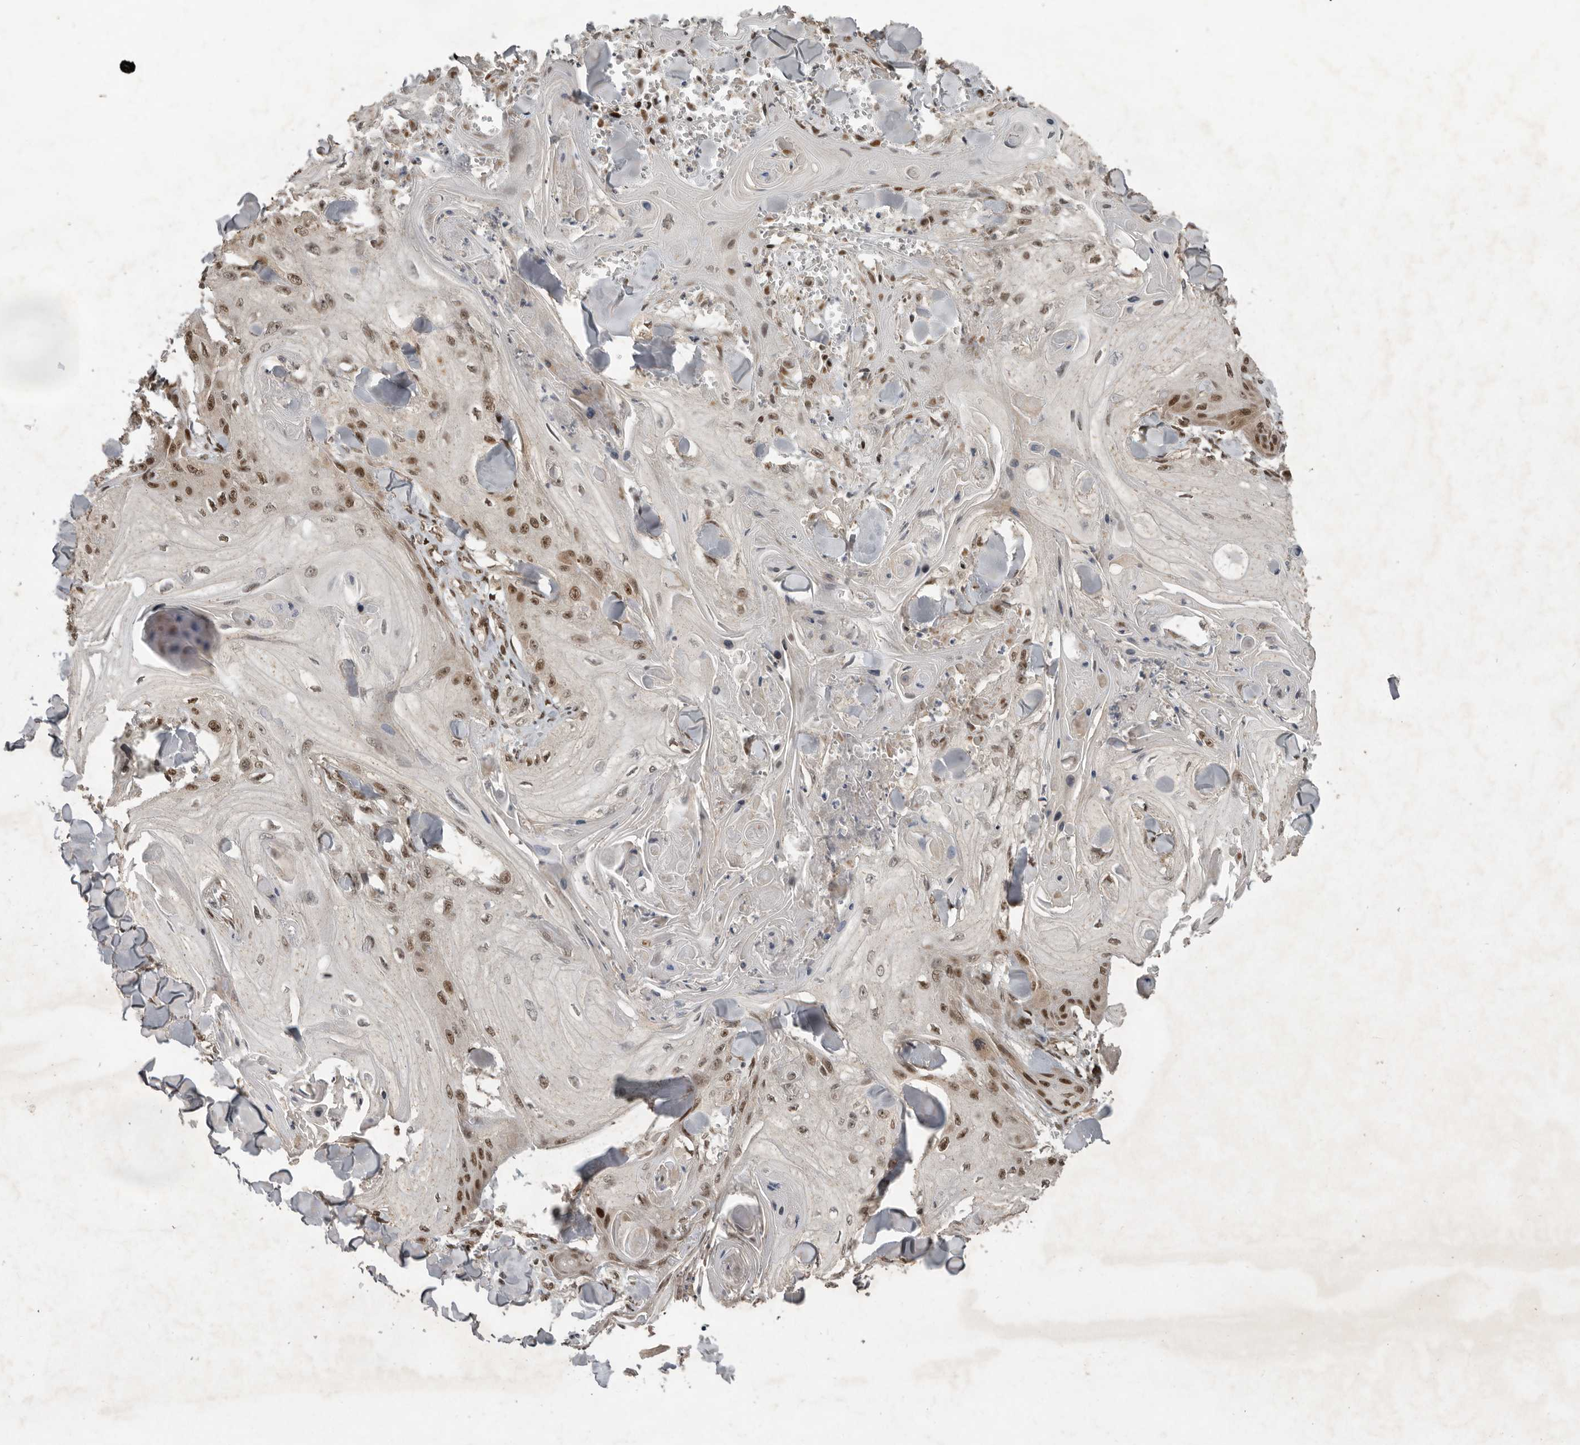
{"staining": {"intensity": "moderate", "quantity": "25%-75%", "location": "nuclear"}, "tissue": "skin cancer", "cell_type": "Tumor cells", "image_type": "cancer", "snomed": [{"axis": "morphology", "description": "Squamous cell carcinoma, NOS"}, {"axis": "topography", "description": "Skin"}], "caption": "Immunohistochemistry (IHC) image of neoplastic tissue: human skin cancer (squamous cell carcinoma) stained using immunohistochemistry shows medium levels of moderate protein expression localized specifically in the nuclear of tumor cells, appearing as a nuclear brown color.", "gene": "CDC27", "patient": {"sex": "male", "age": 74}}